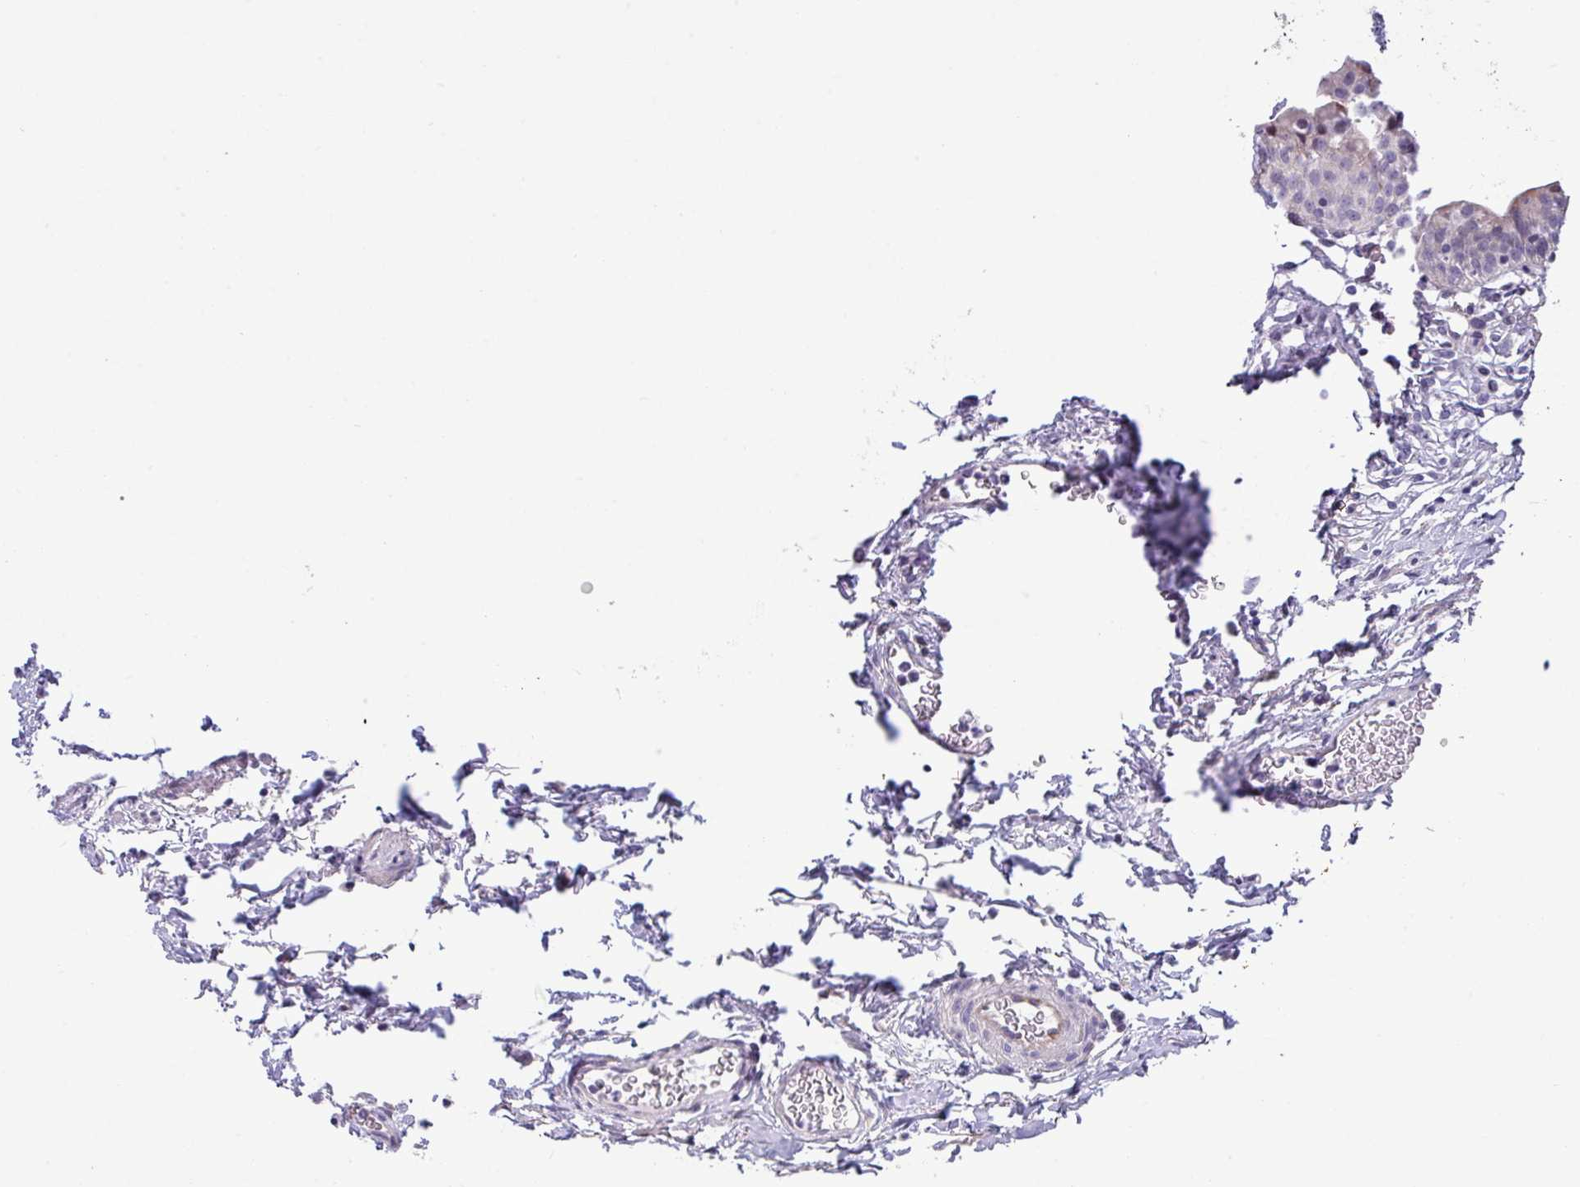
{"staining": {"intensity": "negative", "quantity": "none", "location": "none"}, "tissue": "urinary bladder", "cell_type": "Urothelial cells", "image_type": "normal", "snomed": [{"axis": "morphology", "description": "Normal tissue, NOS"}, {"axis": "topography", "description": "Urinary bladder"}, {"axis": "topography", "description": "Peripheral nerve tissue"}], "caption": "Immunohistochemistry of benign urinary bladder reveals no positivity in urothelial cells.", "gene": "IRGC", "patient": {"sex": "male", "age": 55}}